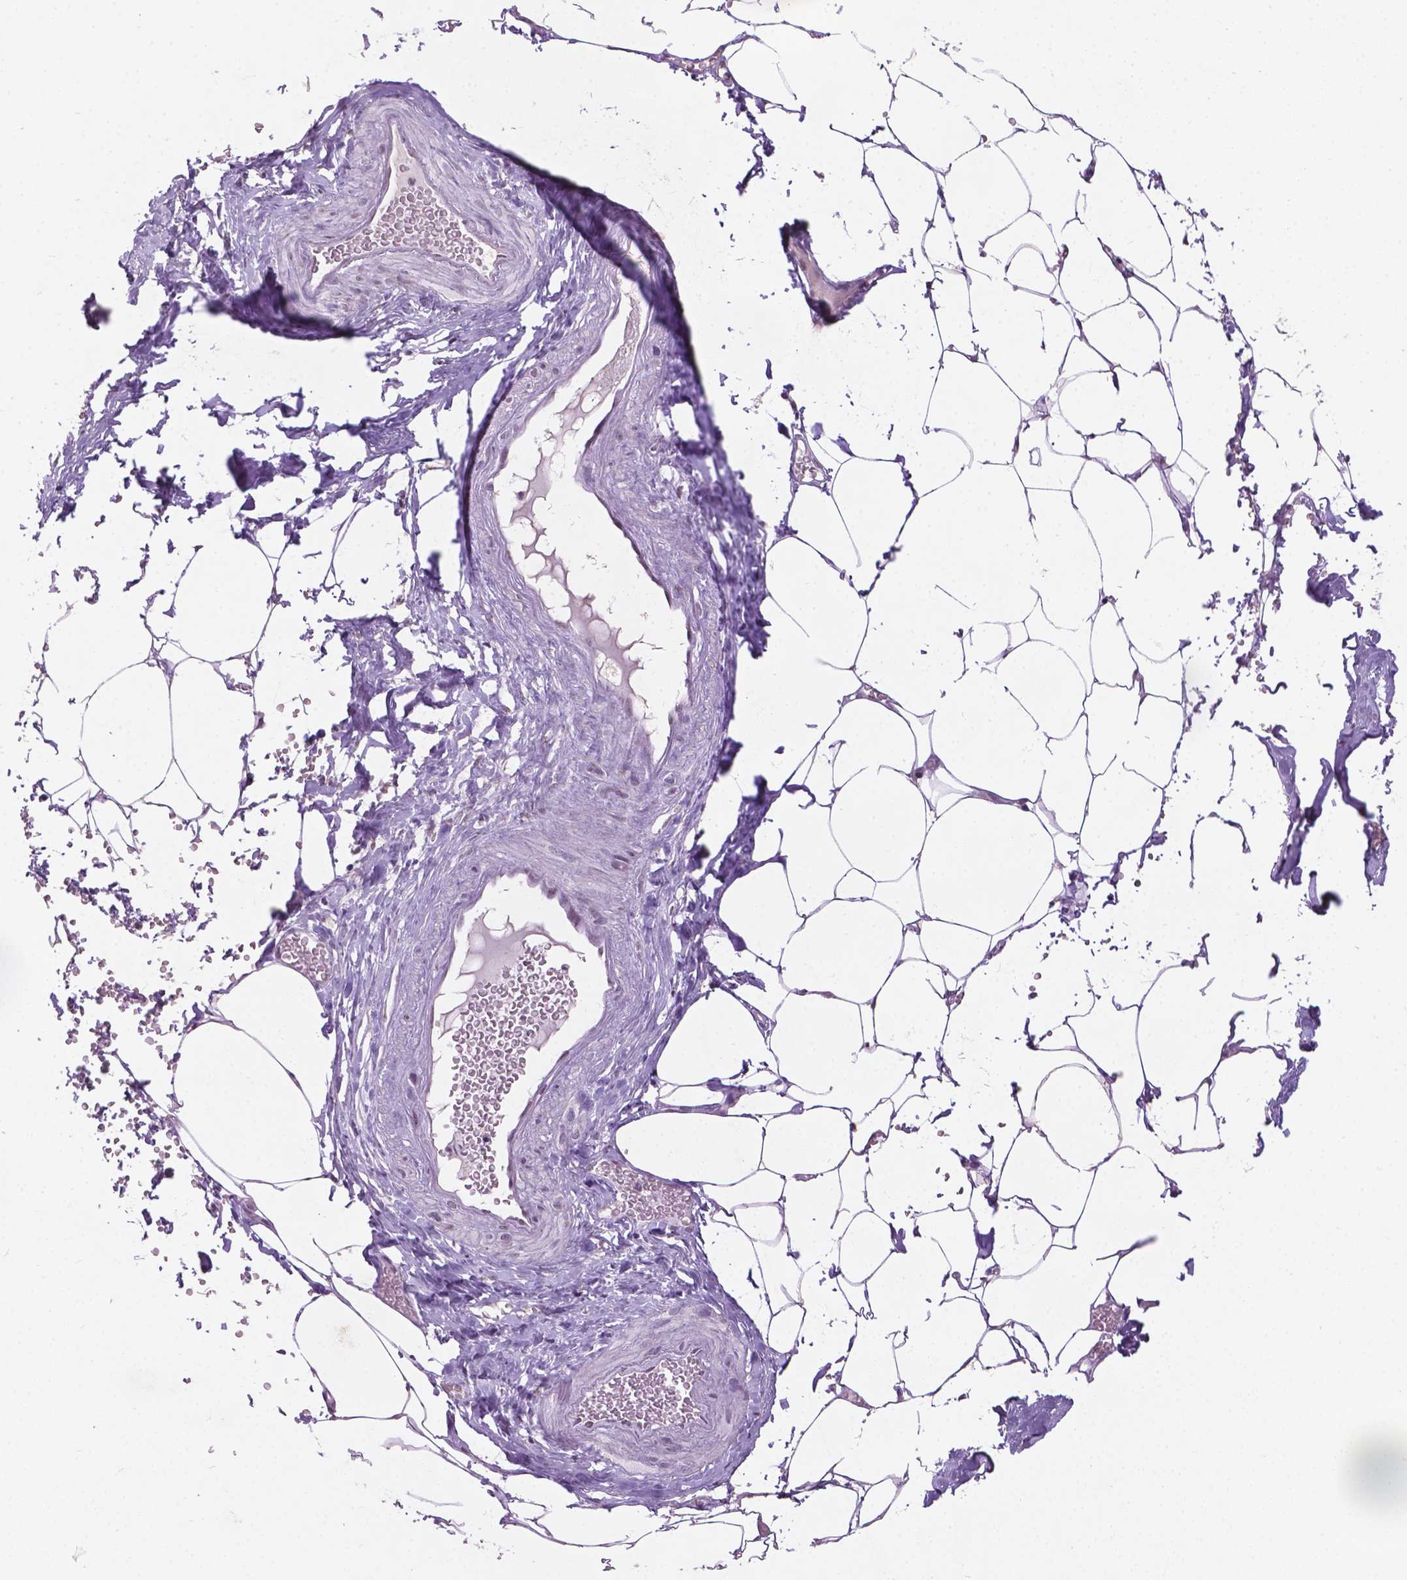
{"staining": {"intensity": "negative", "quantity": "none", "location": "none"}, "tissue": "adipose tissue", "cell_type": "Adipocytes", "image_type": "normal", "snomed": [{"axis": "morphology", "description": "Normal tissue, NOS"}, {"axis": "topography", "description": "Prostate"}, {"axis": "topography", "description": "Peripheral nerve tissue"}], "caption": "Adipocytes are negative for brown protein staining in unremarkable adipose tissue. (DAB immunohistochemistry with hematoxylin counter stain).", "gene": "COIL", "patient": {"sex": "male", "age": 55}}